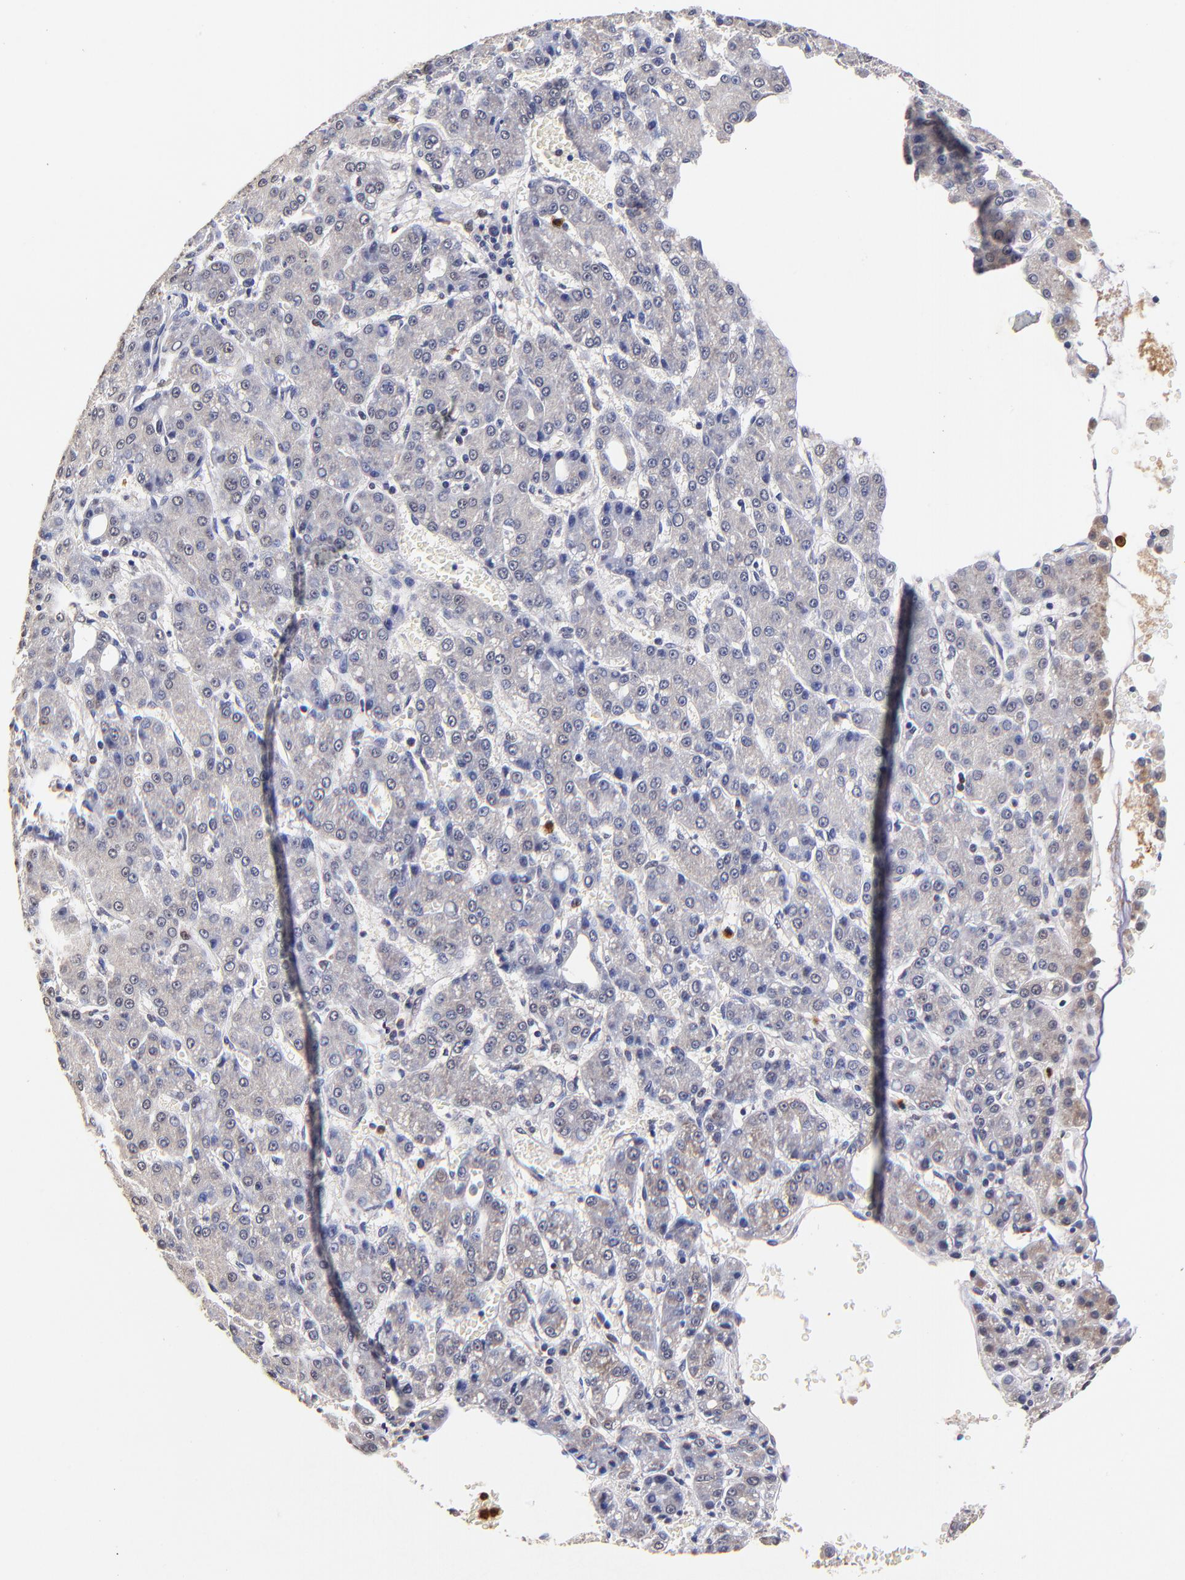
{"staining": {"intensity": "negative", "quantity": "none", "location": "none"}, "tissue": "liver cancer", "cell_type": "Tumor cells", "image_type": "cancer", "snomed": [{"axis": "morphology", "description": "Carcinoma, Hepatocellular, NOS"}, {"axis": "topography", "description": "Liver"}], "caption": "This is an IHC micrograph of liver cancer. There is no expression in tumor cells.", "gene": "BBOF1", "patient": {"sex": "male", "age": 69}}